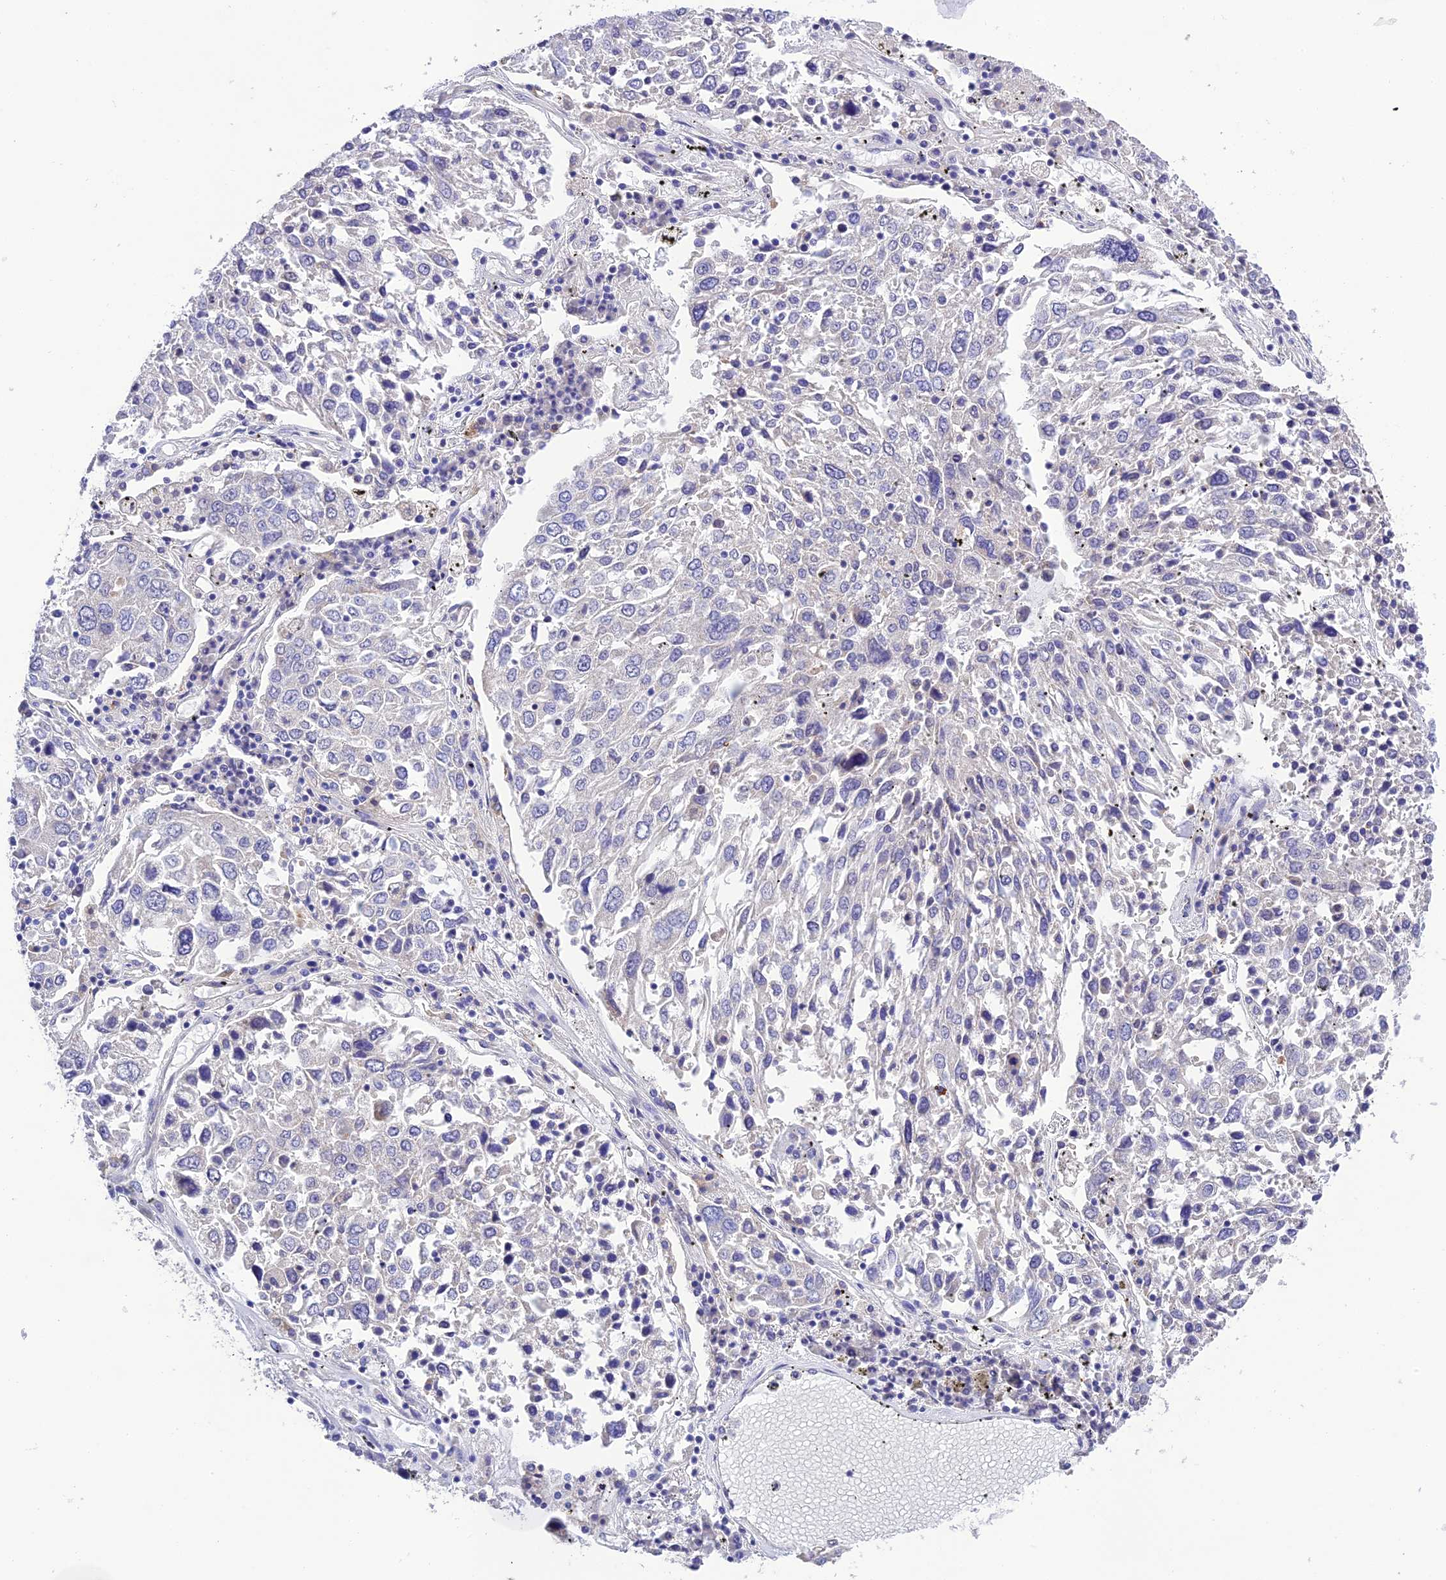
{"staining": {"intensity": "negative", "quantity": "none", "location": "none"}, "tissue": "lung cancer", "cell_type": "Tumor cells", "image_type": "cancer", "snomed": [{"axis": "morphology", "description": "Squamous cell carcinoma, NOS"}, {"axis": "topography", "description": "Lung"}], "caption": "Immunohistochemistry photomicrograph of neoplastic tissue: human squamous cell carcinoma (lung) stained with DAB exhibits no significant protein positivity in tumor cells. The staining is performed using DAB (3,3'-diaminobenzidine) brown chromogen with nuclei counter-stained in using hematoxylin.", "gene": "MS4A5", "patient": {"sex": "male", "age": 65}}